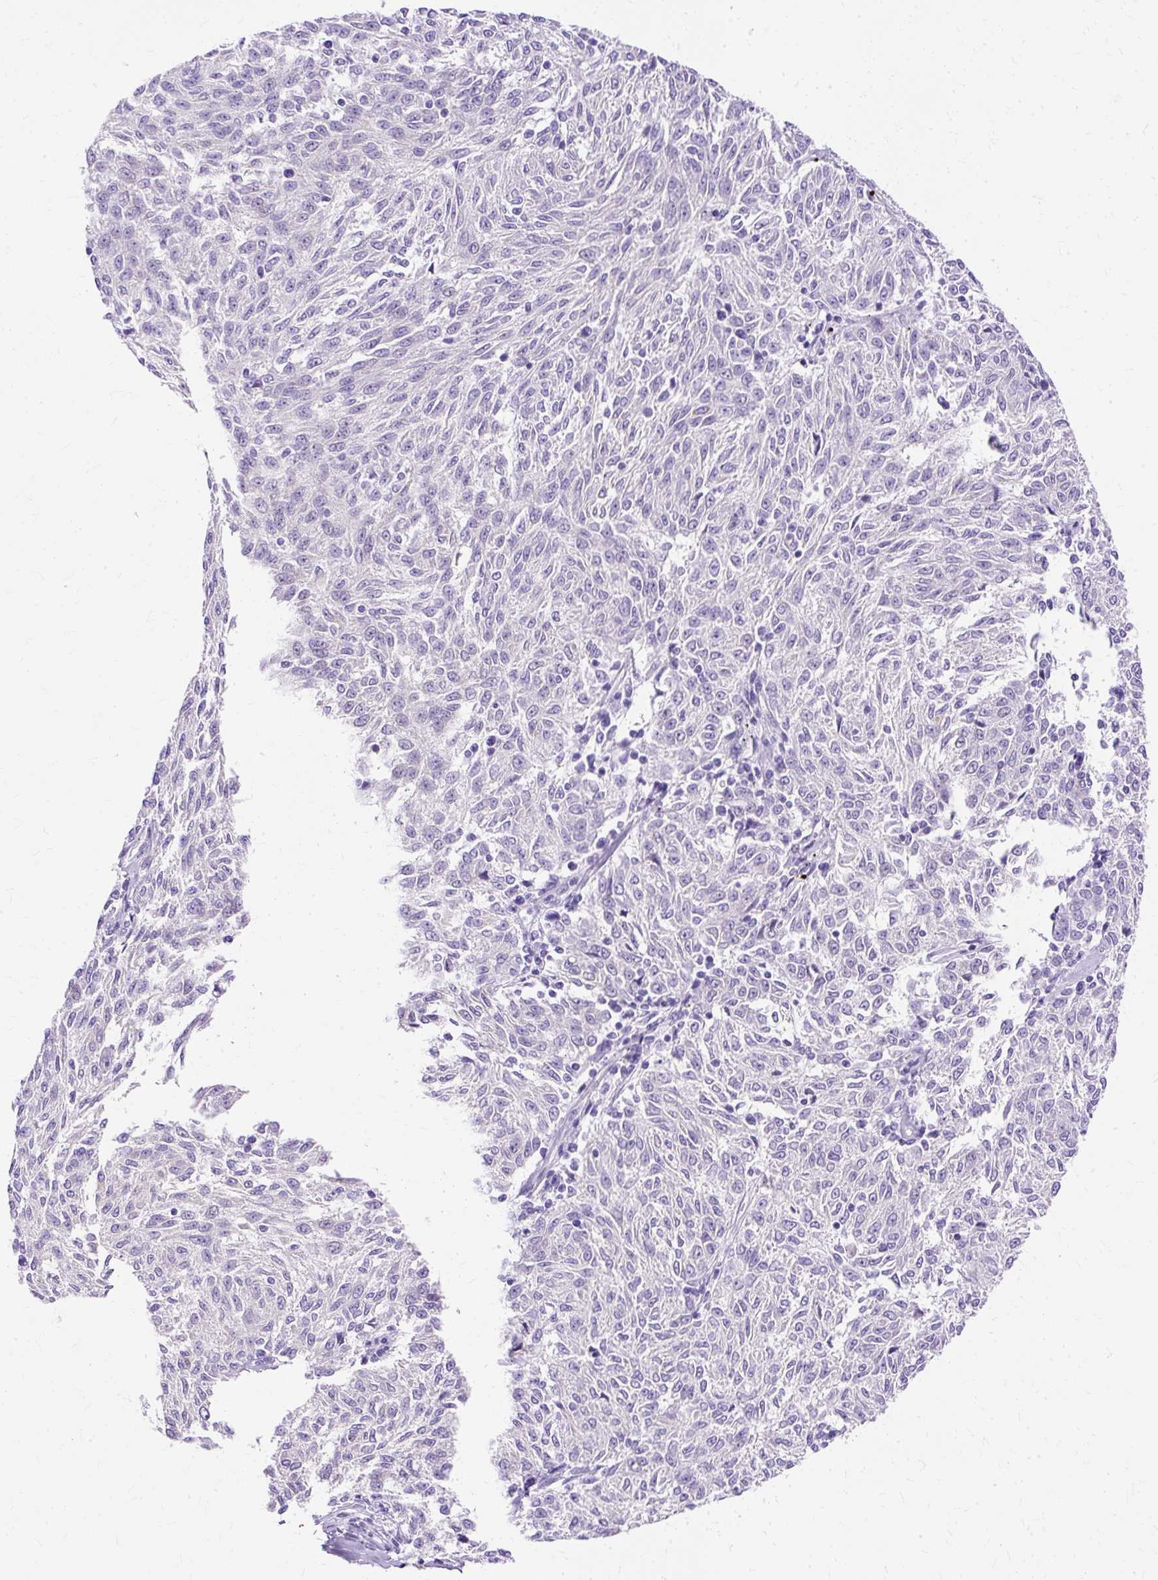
{"staining": {"intensity": "negative", "quantity": "none", "location": "none"}, "tissue": "melanoma", "cell_type": "Tumor cells", "image_type": "cancer", "snomed": [{"axis": "morphology", "description": "Malignant melanoma, NOS"}, {"axis": "topography", "description": "Skin"}], "caption": "Immunohistochemistry histopathology image of neoplastic tissue: human melanoma stained with DAB shows no significant protein staining in tumor cells.", "gene": "MYO6", "patient": {"sex": "female", "age": 72}}